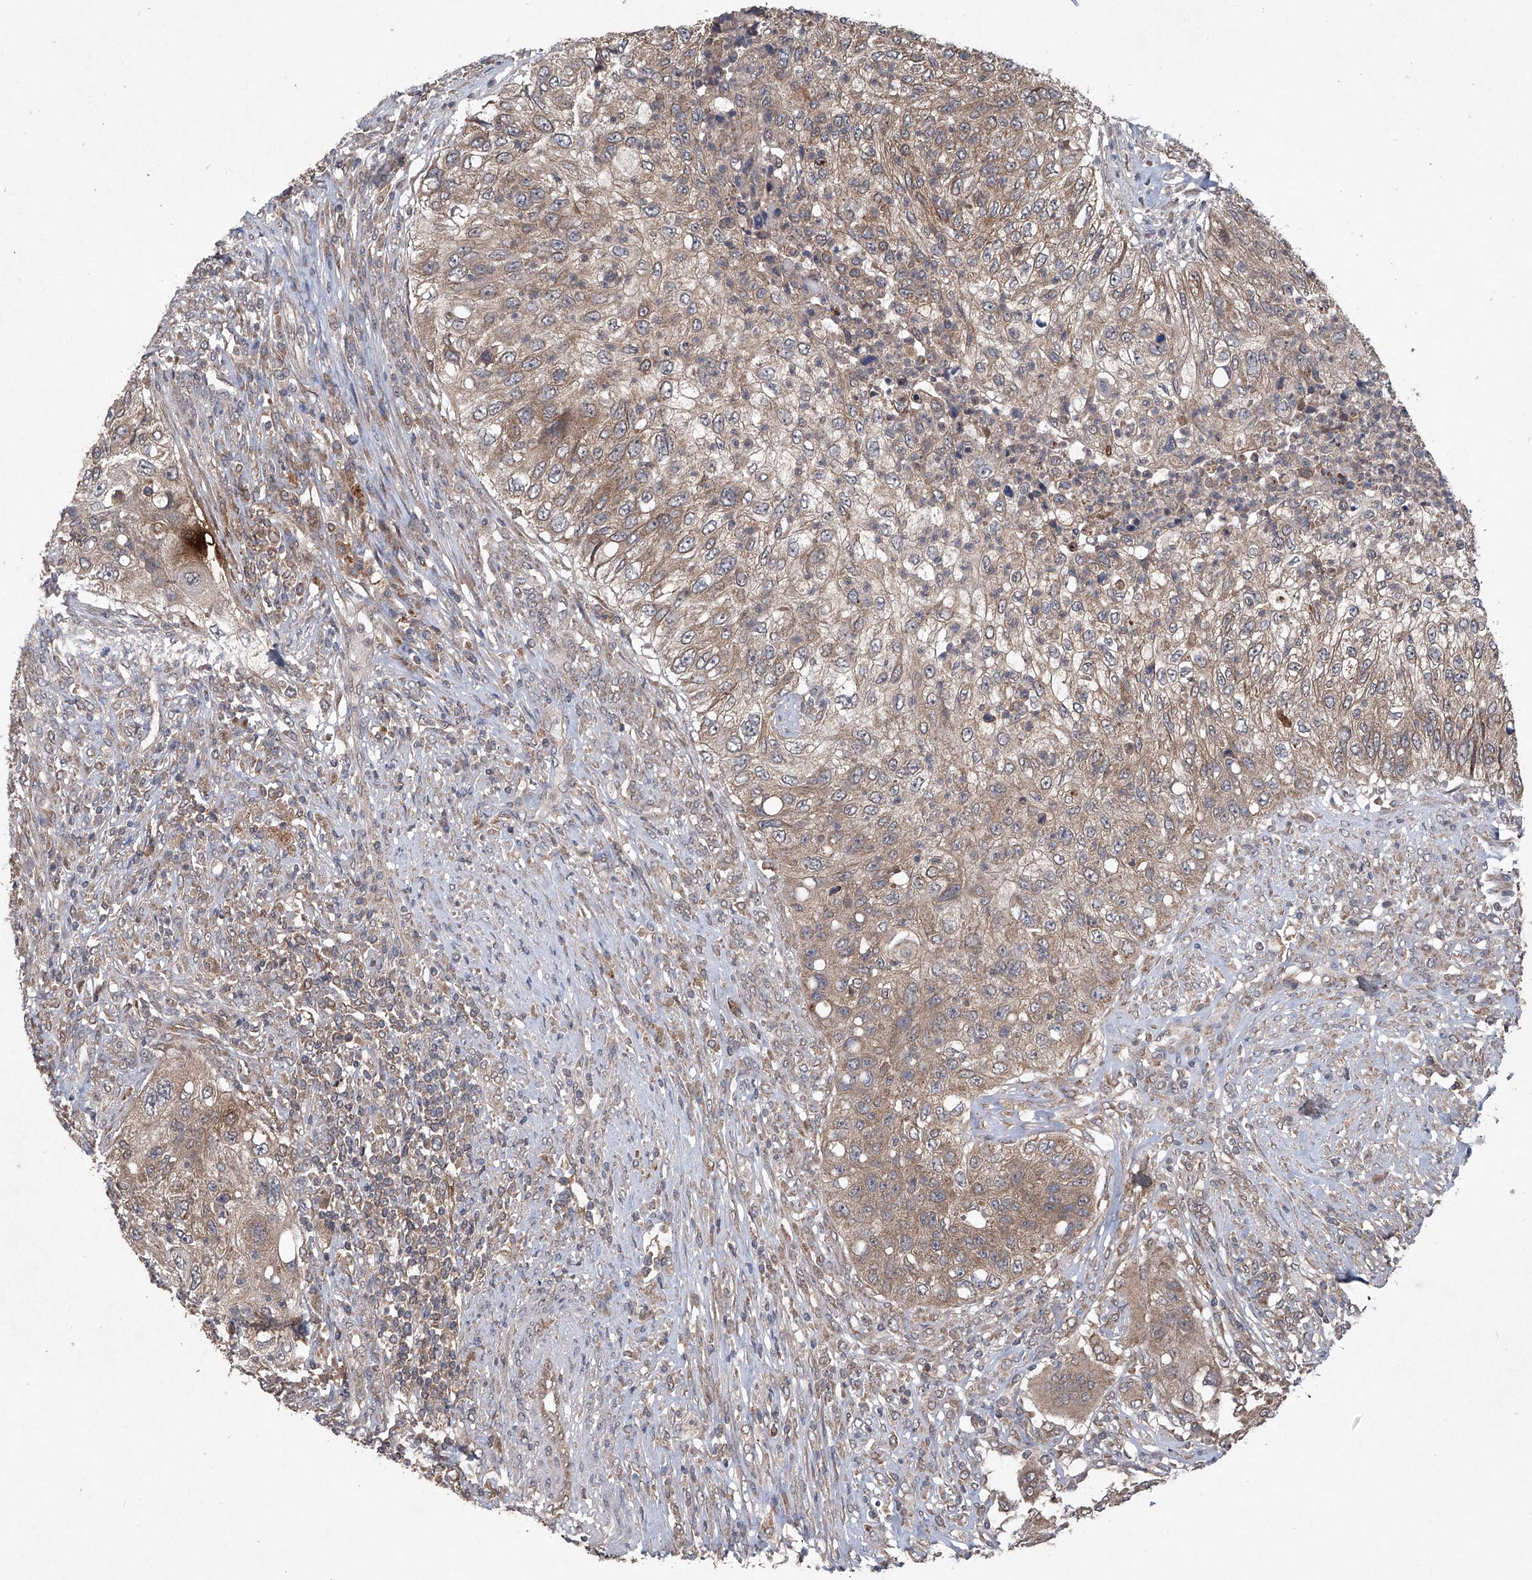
{"staining": {"intensity": "weak", "quantity": ">75%", "location": "cytoplasmic/membranous"}, "tissue": "urothelial cancer", "cell_type": "Tumor cells", "image_type": "cancer", "snomed": [{"axis": "morphology", "description": "Urothelial carcinoma, High grade"}, {"axis": "topography", "description": "Urinary bladder"}], "caption": "Urothelial cancer stained with DAB immunohistochemistry reveals low levels of weak cytoplasmic/membranous staining in approximately >75% of tumor cells. (Brightfield microscopy of DAB IHC at high magnification).", "gene": "SUMF2", "patient": {"sex": "female", "age": 60}}